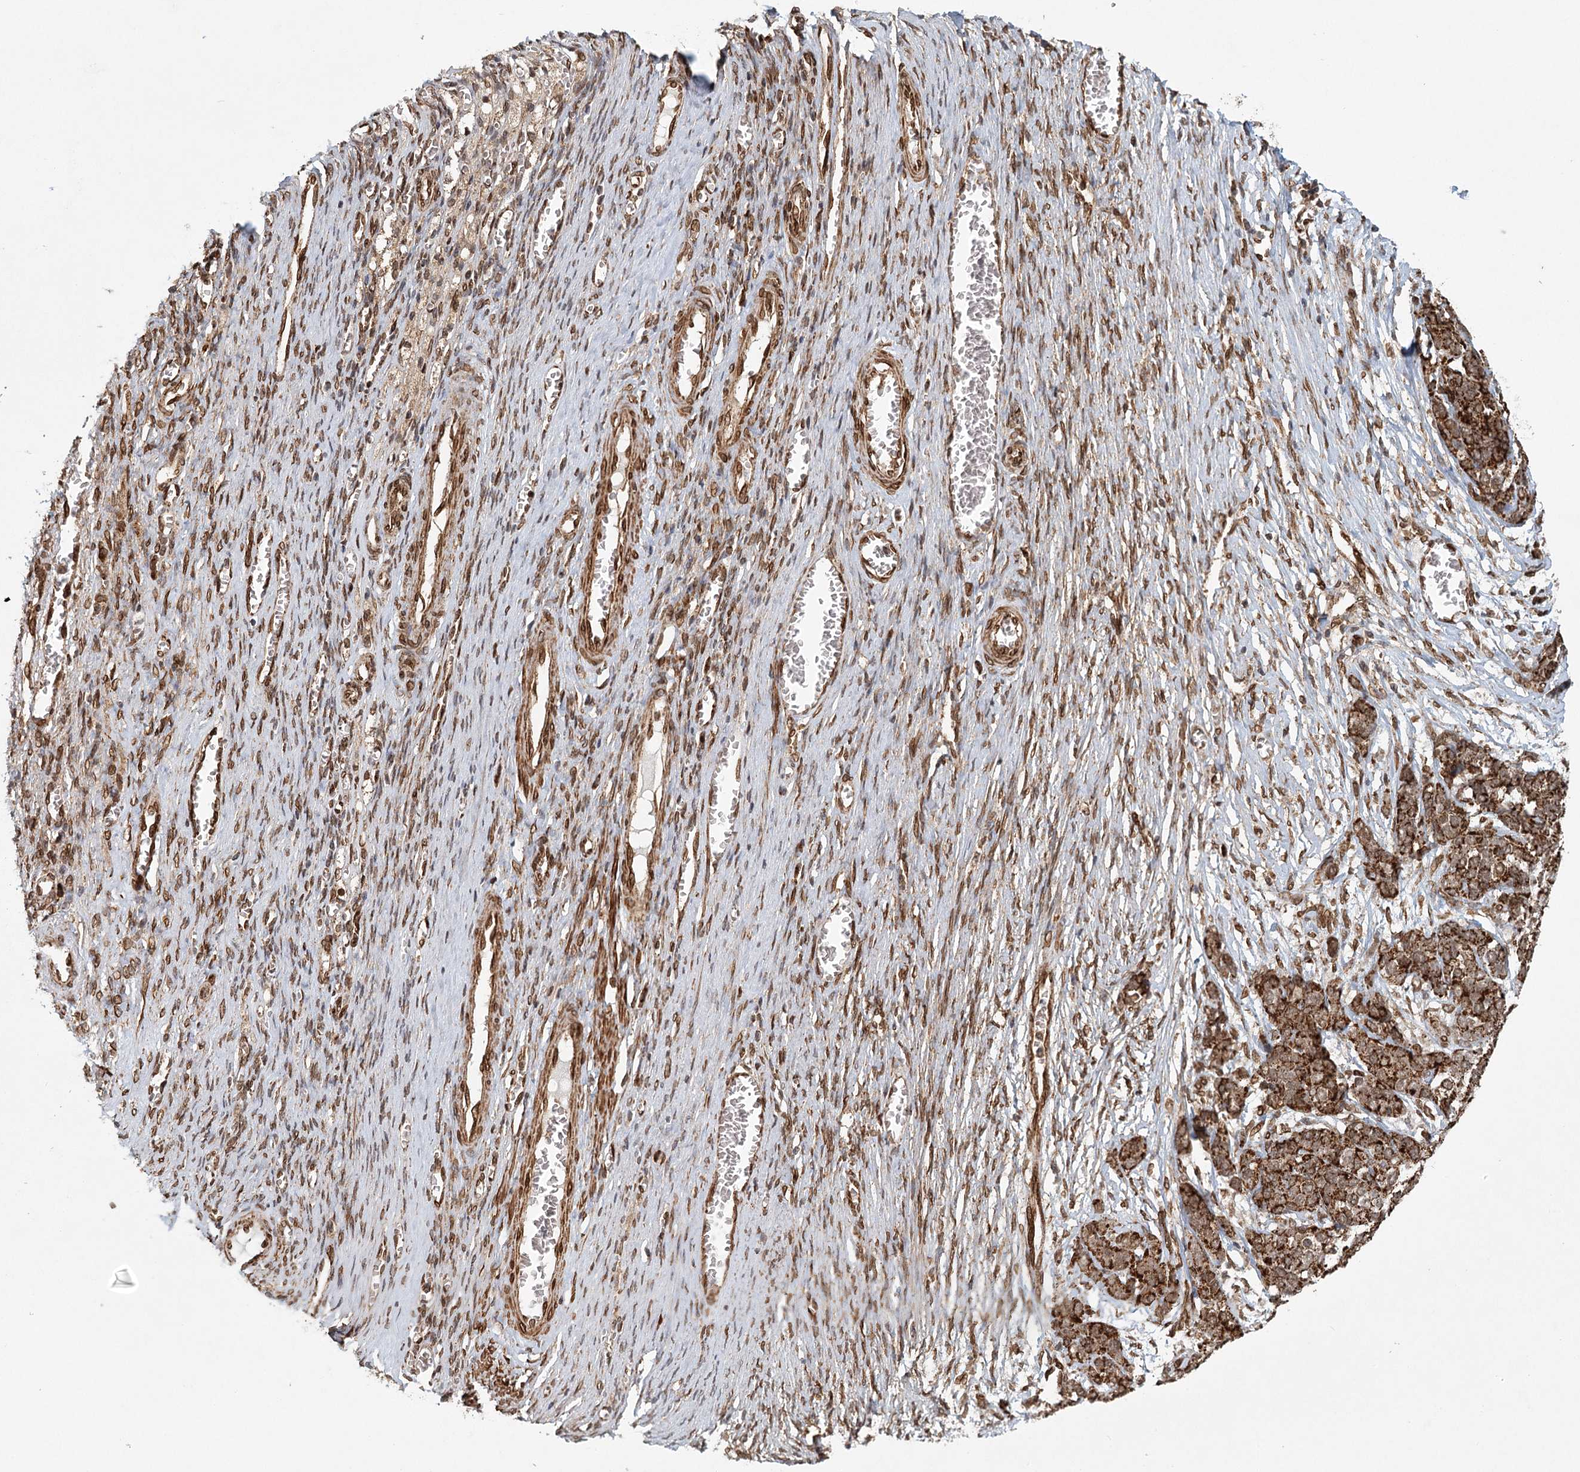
{"staining": {"intensity": "strong", "quantity": ">75%", "location": "cytoplasmic/membranous"}, "tissue": "ovarian cancer", "cell_type": "Tumor cells", "image_type": "cancer", "snomed": [{"axis": "morphology", "description": "Cystadenocarcinoma, serous, NOS"}, {"axis": "topography", "description": "Ovary"}], "caption": "IHC micrograph of neoplastic tissue: human ovarian serous cystadenocarcinoma stained using immunohistochemistry (IHC) shows high levels of strong protein expression localized specifically in the cytoplasmic/membranous of tumor cells, appearing as a cytoplasmic/membranous brown color.", "gene": "BCKDHA", "patient": {"sex": "female", "age": 44}}